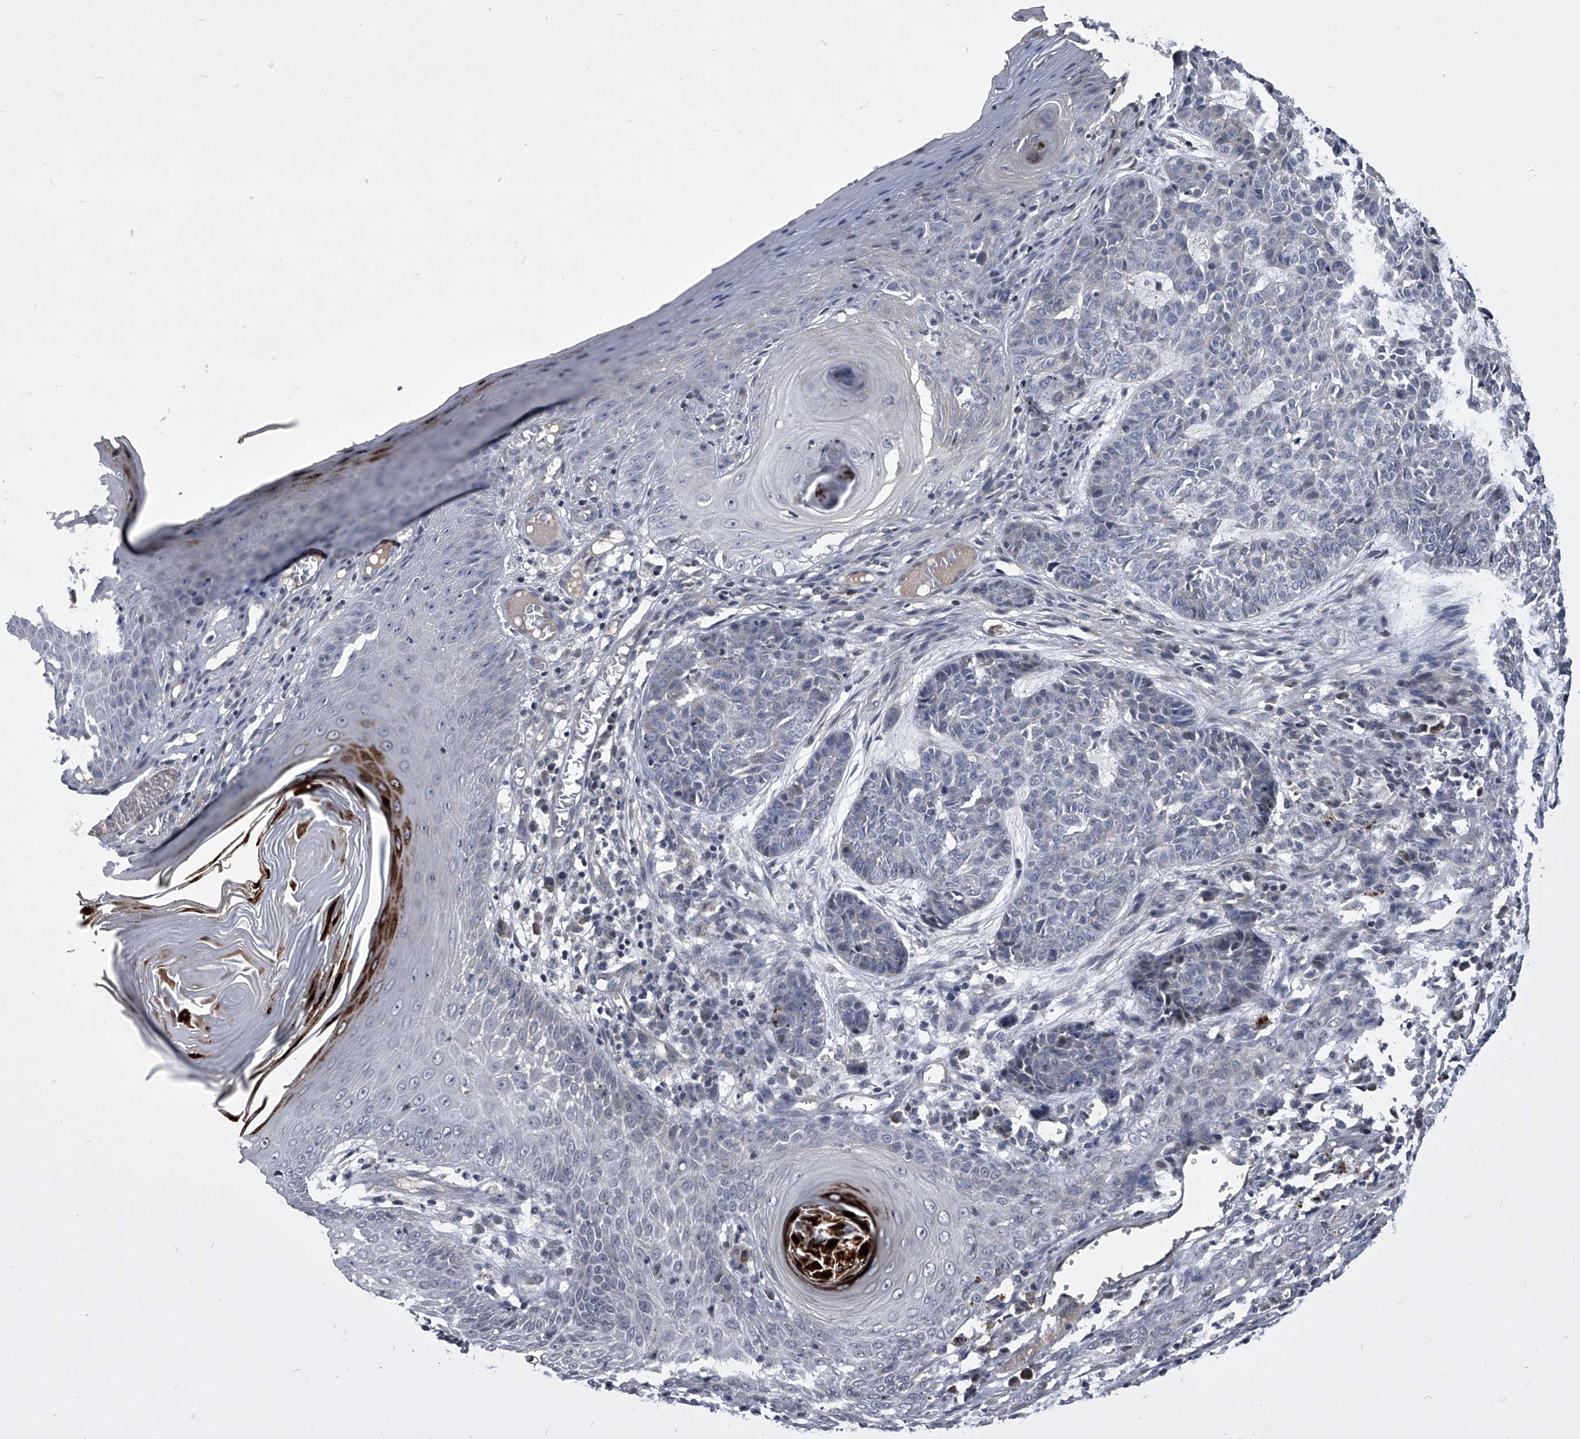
{"staining": {"intensity": "negative", "quantity": "none", "location": "none"}, "tissue": "skin cancer", "cell_type": "Tumor cells", "image_type": "cancer", "snomed": [{"axis": "morphology", "description": "Basal cell carcinoma"}, {"axis": "topography", "description": "Skin"}], "caption": "DAB (3,3'-diaminobenzidine) immunohistochemical staining of human skin basal cell carcinoma shows no significant positivity in tumor cells.", "gene": "ZNF76", "patient": {"sex": "female", "age": 64}}